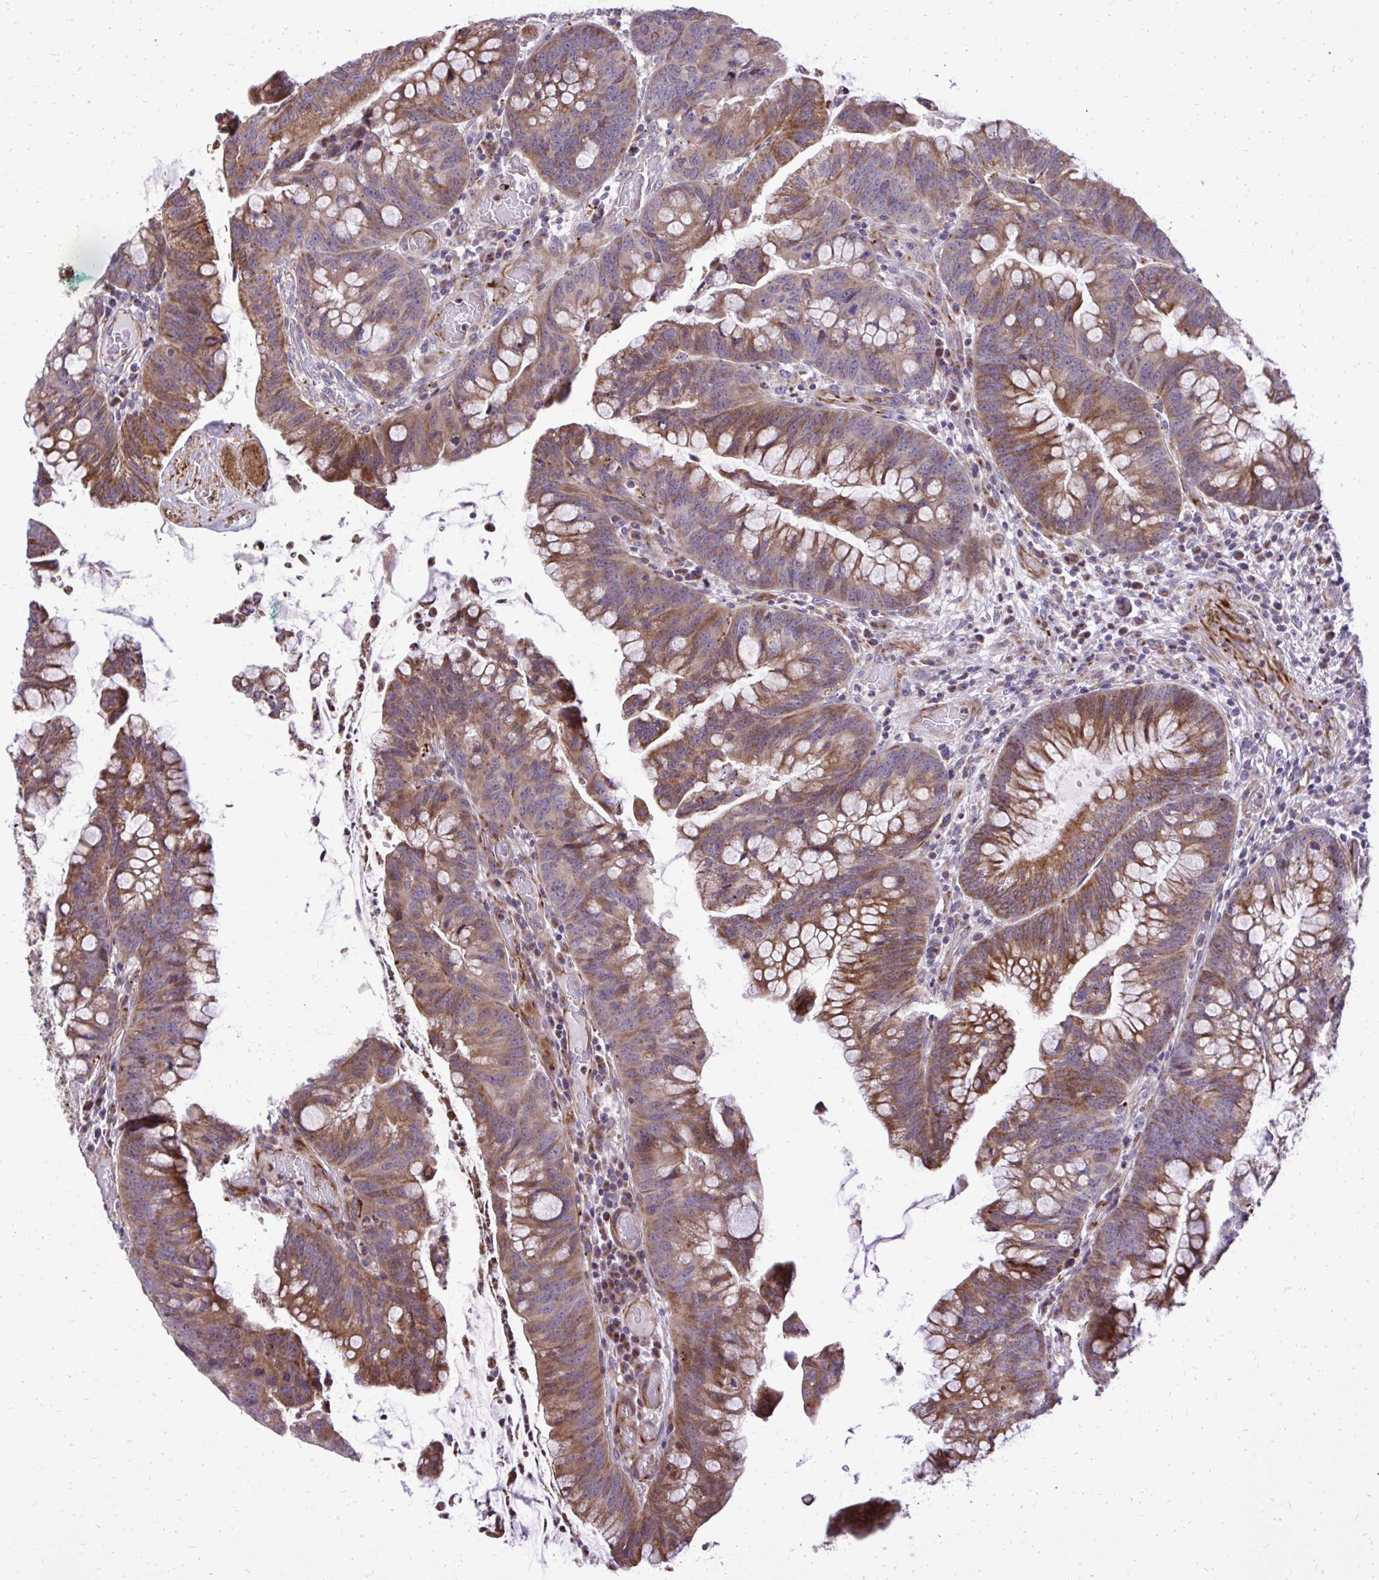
{"staining": {"intensity": "moderate", "quantity": ">75%", "location": "cytoplasmic/membranous"}, "tissue": "colorectal cancer", "cell_type": "Tumor cells", "image_type": "cancer", "snomed": [{"axis": "morphology", "description": "Adenocarcinoma, NOS"}, {"axis": "topography", "description": "Colon"}], "caption": "Human colorectal adenocarcinoma stained for a protein (brown) reveals moderate cytoplasmic/membranous positive expression in approximately >75% of tumor cells.", "gene": "ABCC3", "patient": {"sex": "male", "age": 62}}